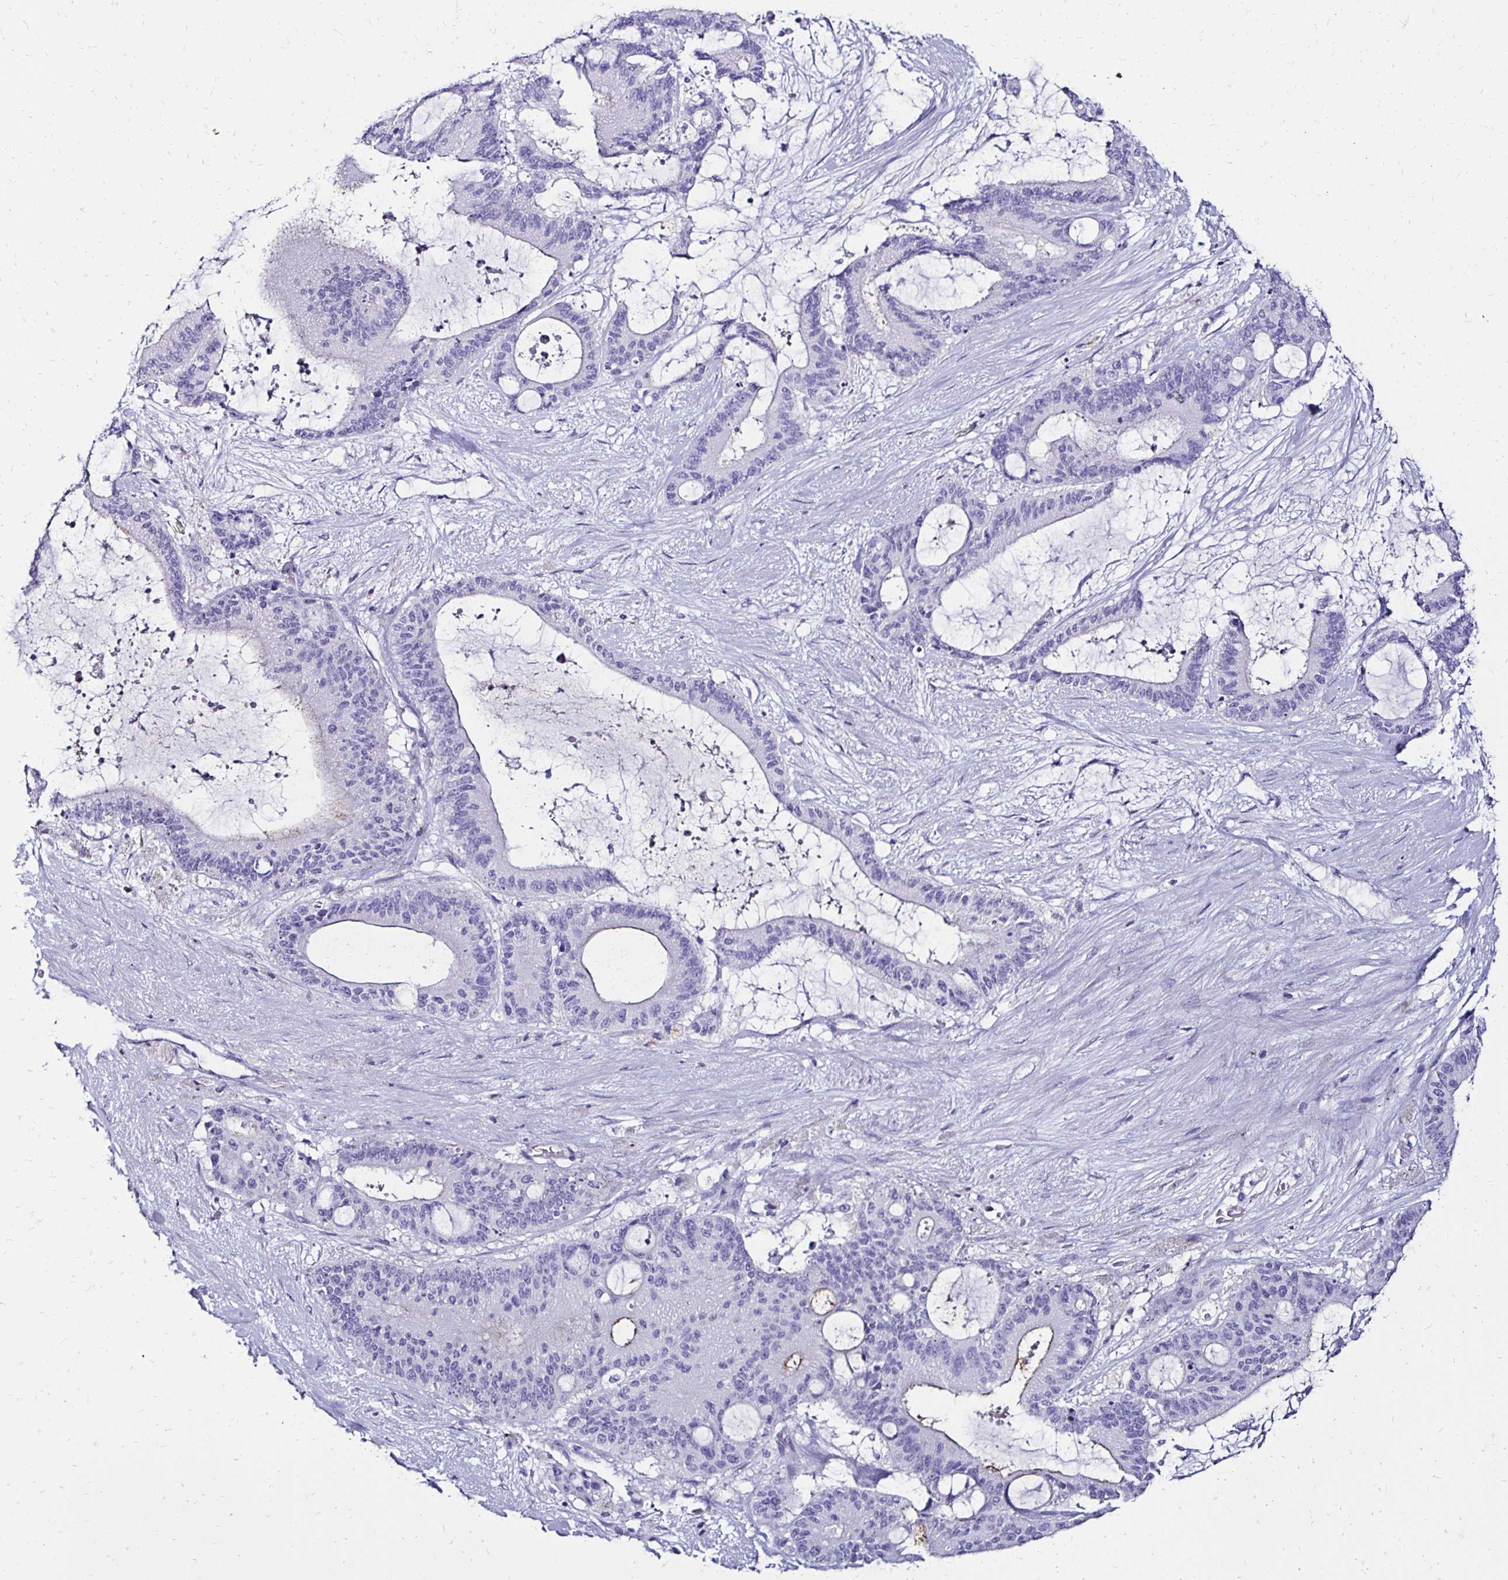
{"staining": {"intensity": "negative", "quantity": "none", "location": "none"}, "tissue": "liver cancer", "cell_type": "Tumor cells", "image_type": "cancer", "snomed": [{"axis": "morphology", "description": "Normal tissue, NOS"}, {"axis": "morphology", "description": "Cholangiocarcinoma"}, {"axis": "topography", "description": "Liver"}, {"axis": "topography", "description": "Peripheral nerve tissue"}], "caption": "Cholangiocarcinoma (liver) was stained to show a protein in brown. There is no significant positivity in tumor cells. (DAB immunohistochemistry (IHC) with hematoxylin counter stain).", "gene": "KCNT1", "patient": {"sex": "female", "age": 73}}